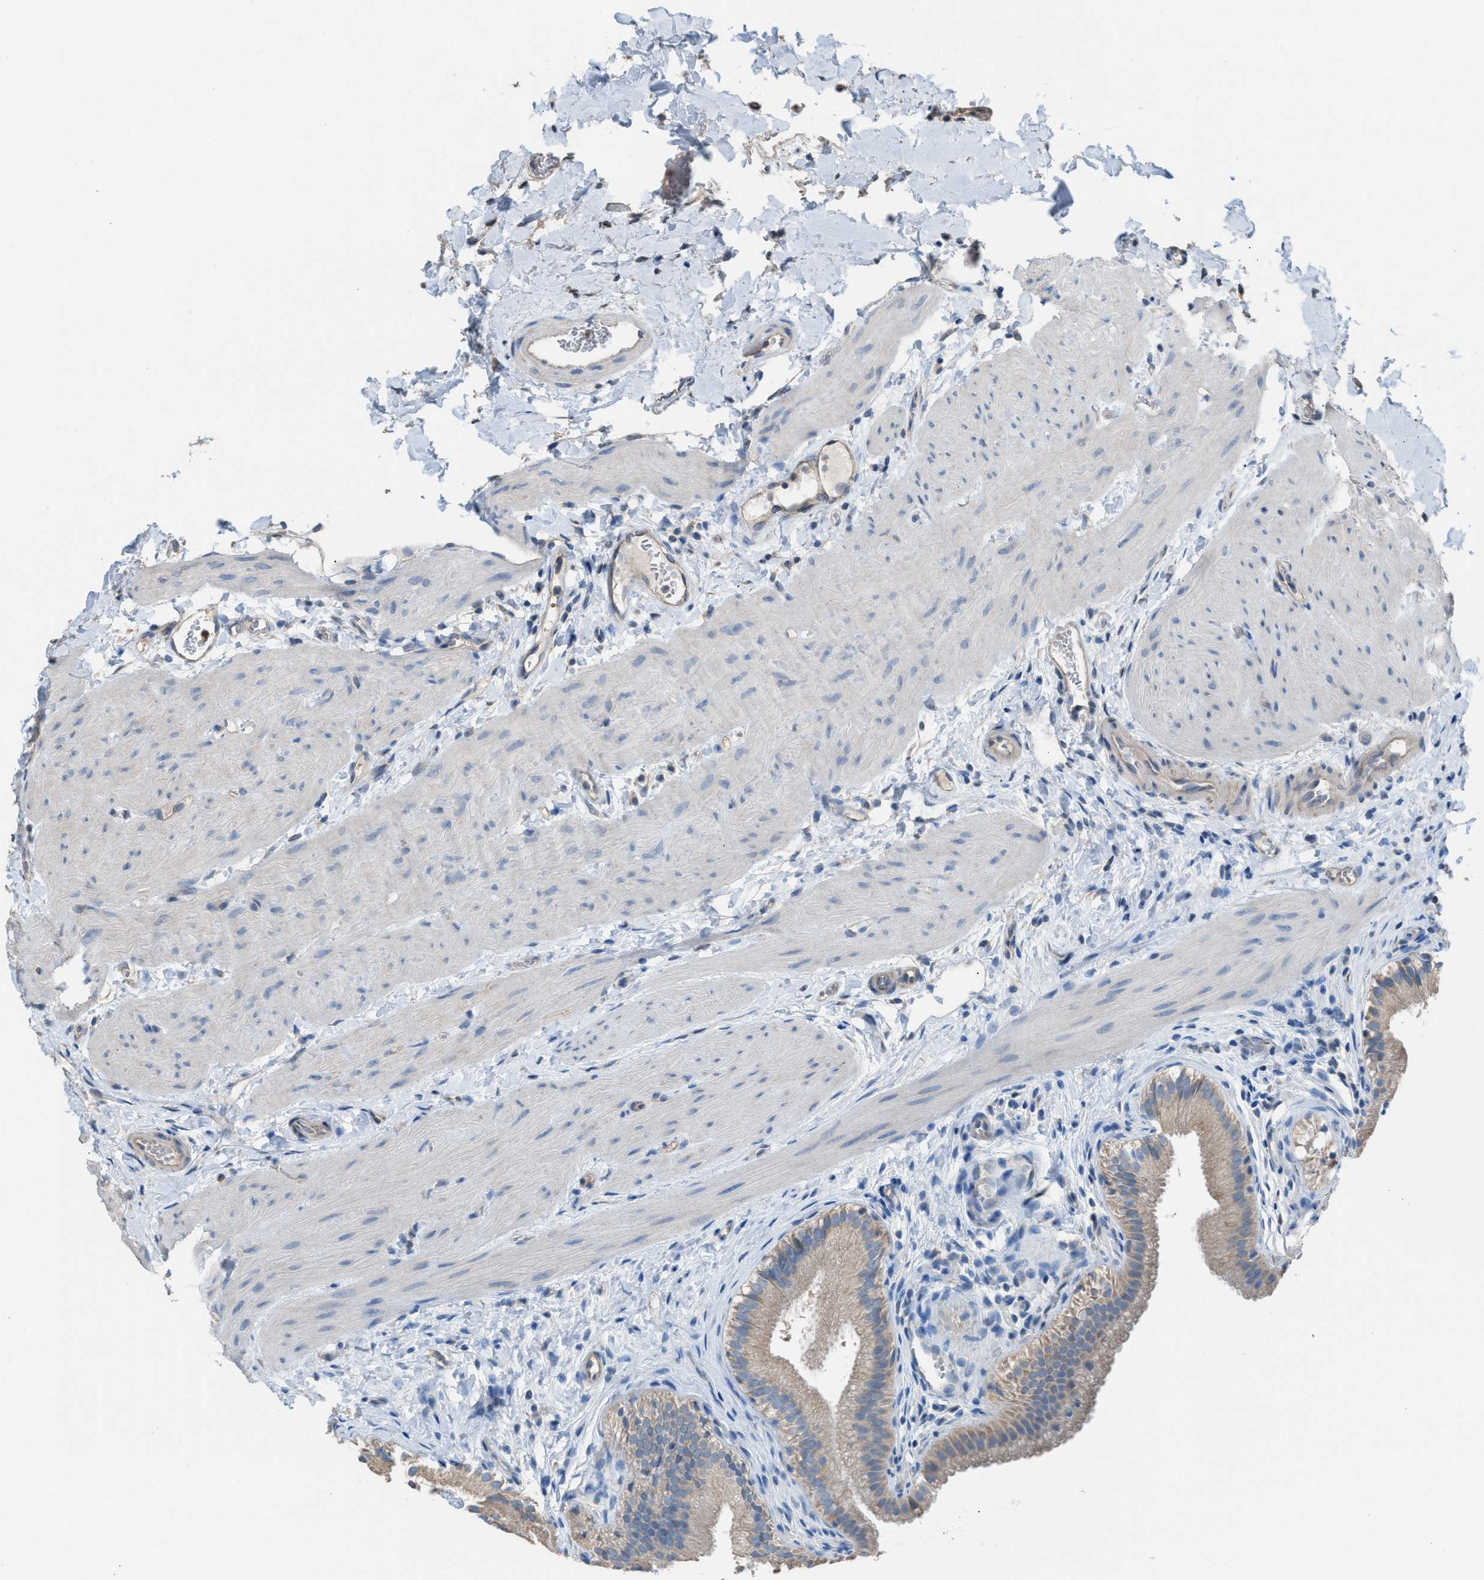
{"staining": {"intensity": "weak", "quantity": ">75%", "location": "cytoplasmic/membranous"}, "tissue": "gallbladder", "cell_type": "Glandular cells", "image_type": "normal", "snomed": [{"axis": "morphology", "description": "Normal tissue, NOS"}, {"axis": "topography", "description": "Gallbladder"}], "caption": "High-power microscopy captured an immunohistochemistry image of benign gallbladder, revealing weak cytoplasmic/membranous expression in about >75% of glandular cells. The protein is stained brown, and the nuclei are stained in blue (DAB (3,3'-diaminobenzidine) IHC with brightfield microscopy, high magnification).", "gene": "NQO2", "patient": {"sex": "female", "age": 26}}